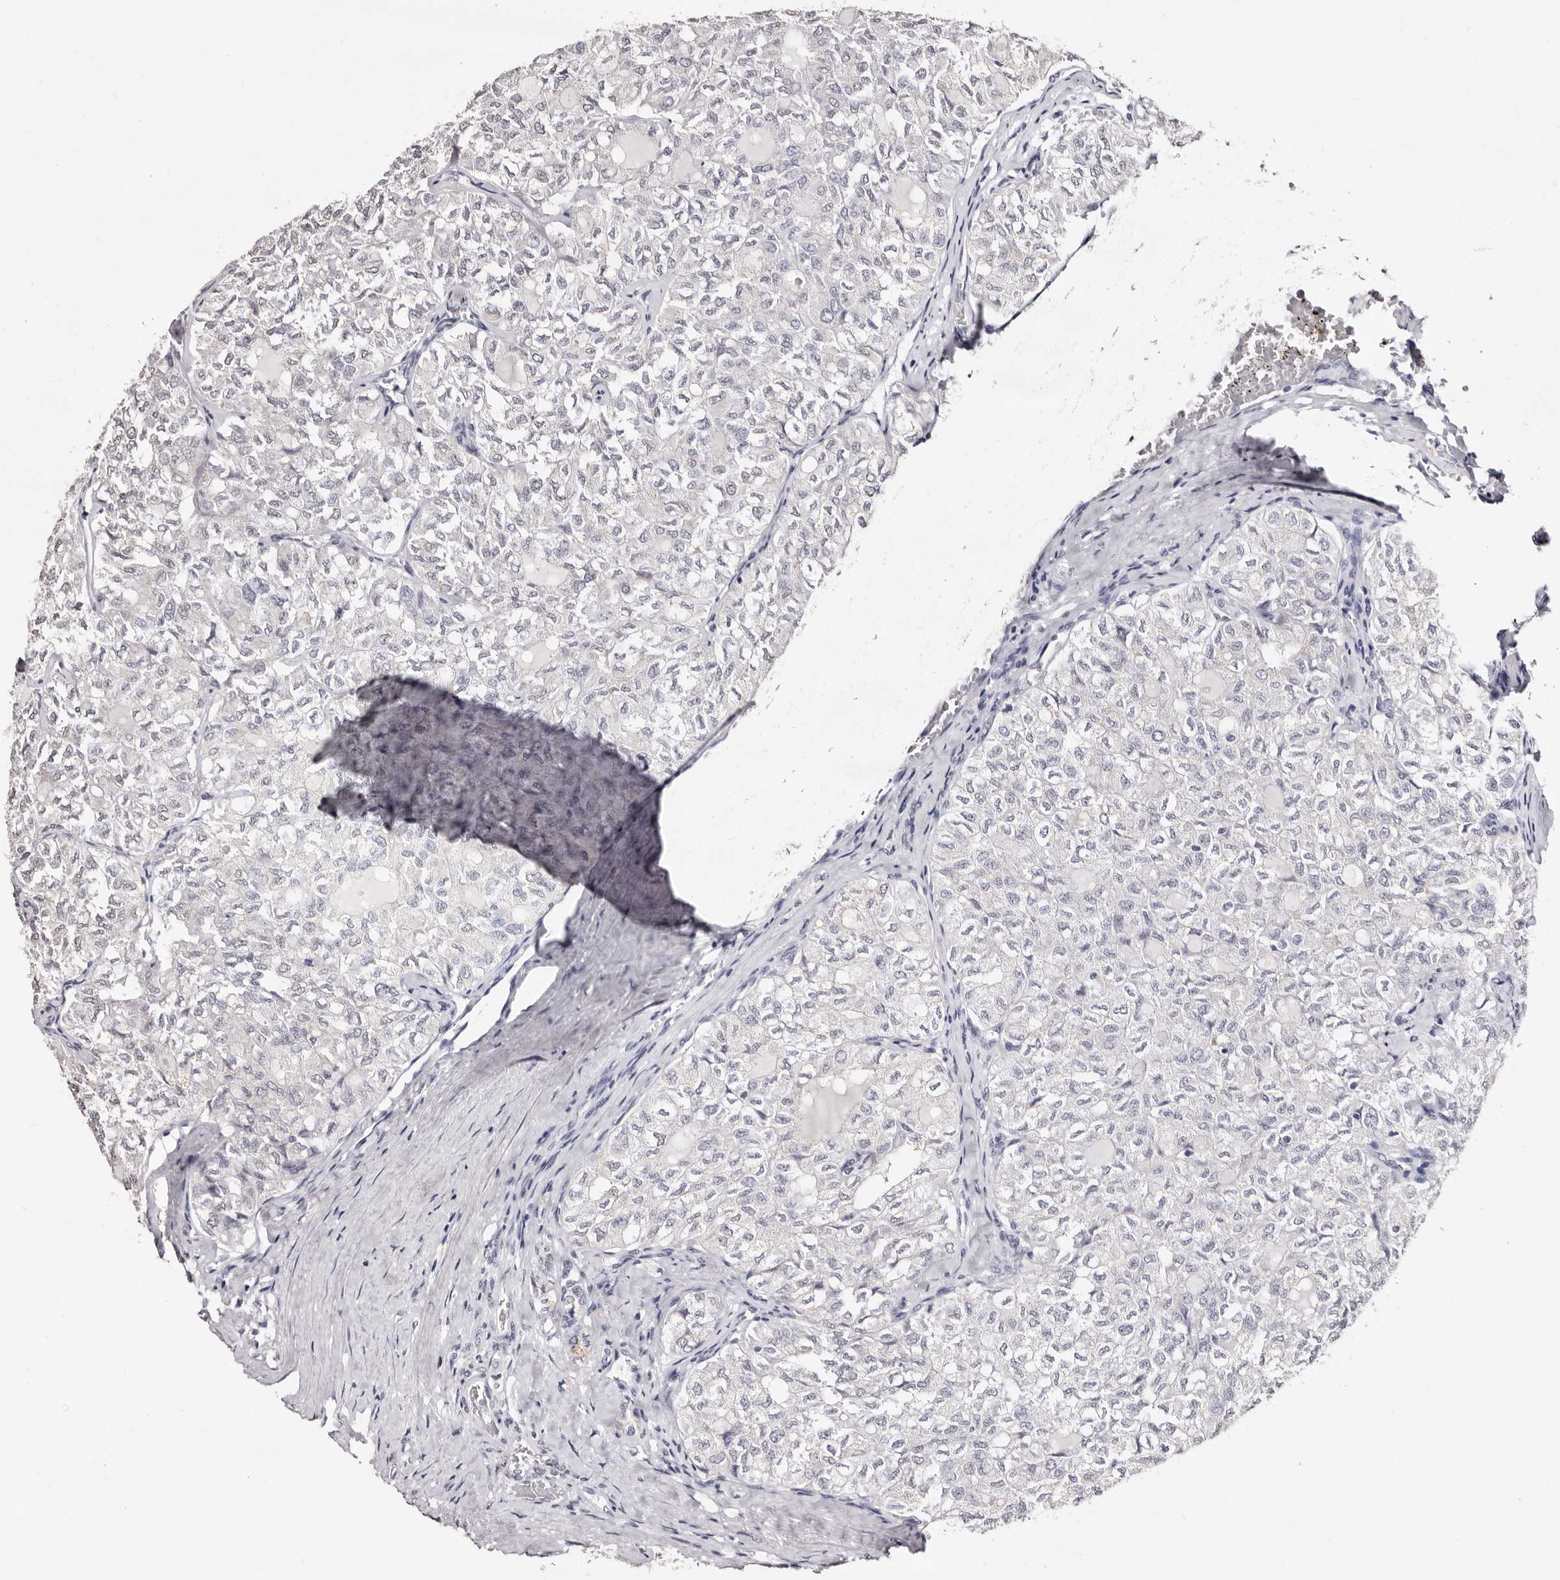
{"staining": {"intensity": "negative", "quantity": "none", "location": "none"}, "tissue": "thyroid cancer", "cell_type": "Tumor cells", "image_type": "cancer", "snomed": [{"axis": "morphology", "description": "Follicular adenoma carcinoma, NOS"}, {"axis": "topography", "description": "Thyroid gland"}], "caption": "Immunohistochemistry histopathology image of neoplastic tissue: thyroid cancer stained with DAB (3,3'-diaminobenzidine) exhibits no significant protein staining in tumor cells.", "gene": "ERBB4", "patient": {"sex": "male", "age": 75}}